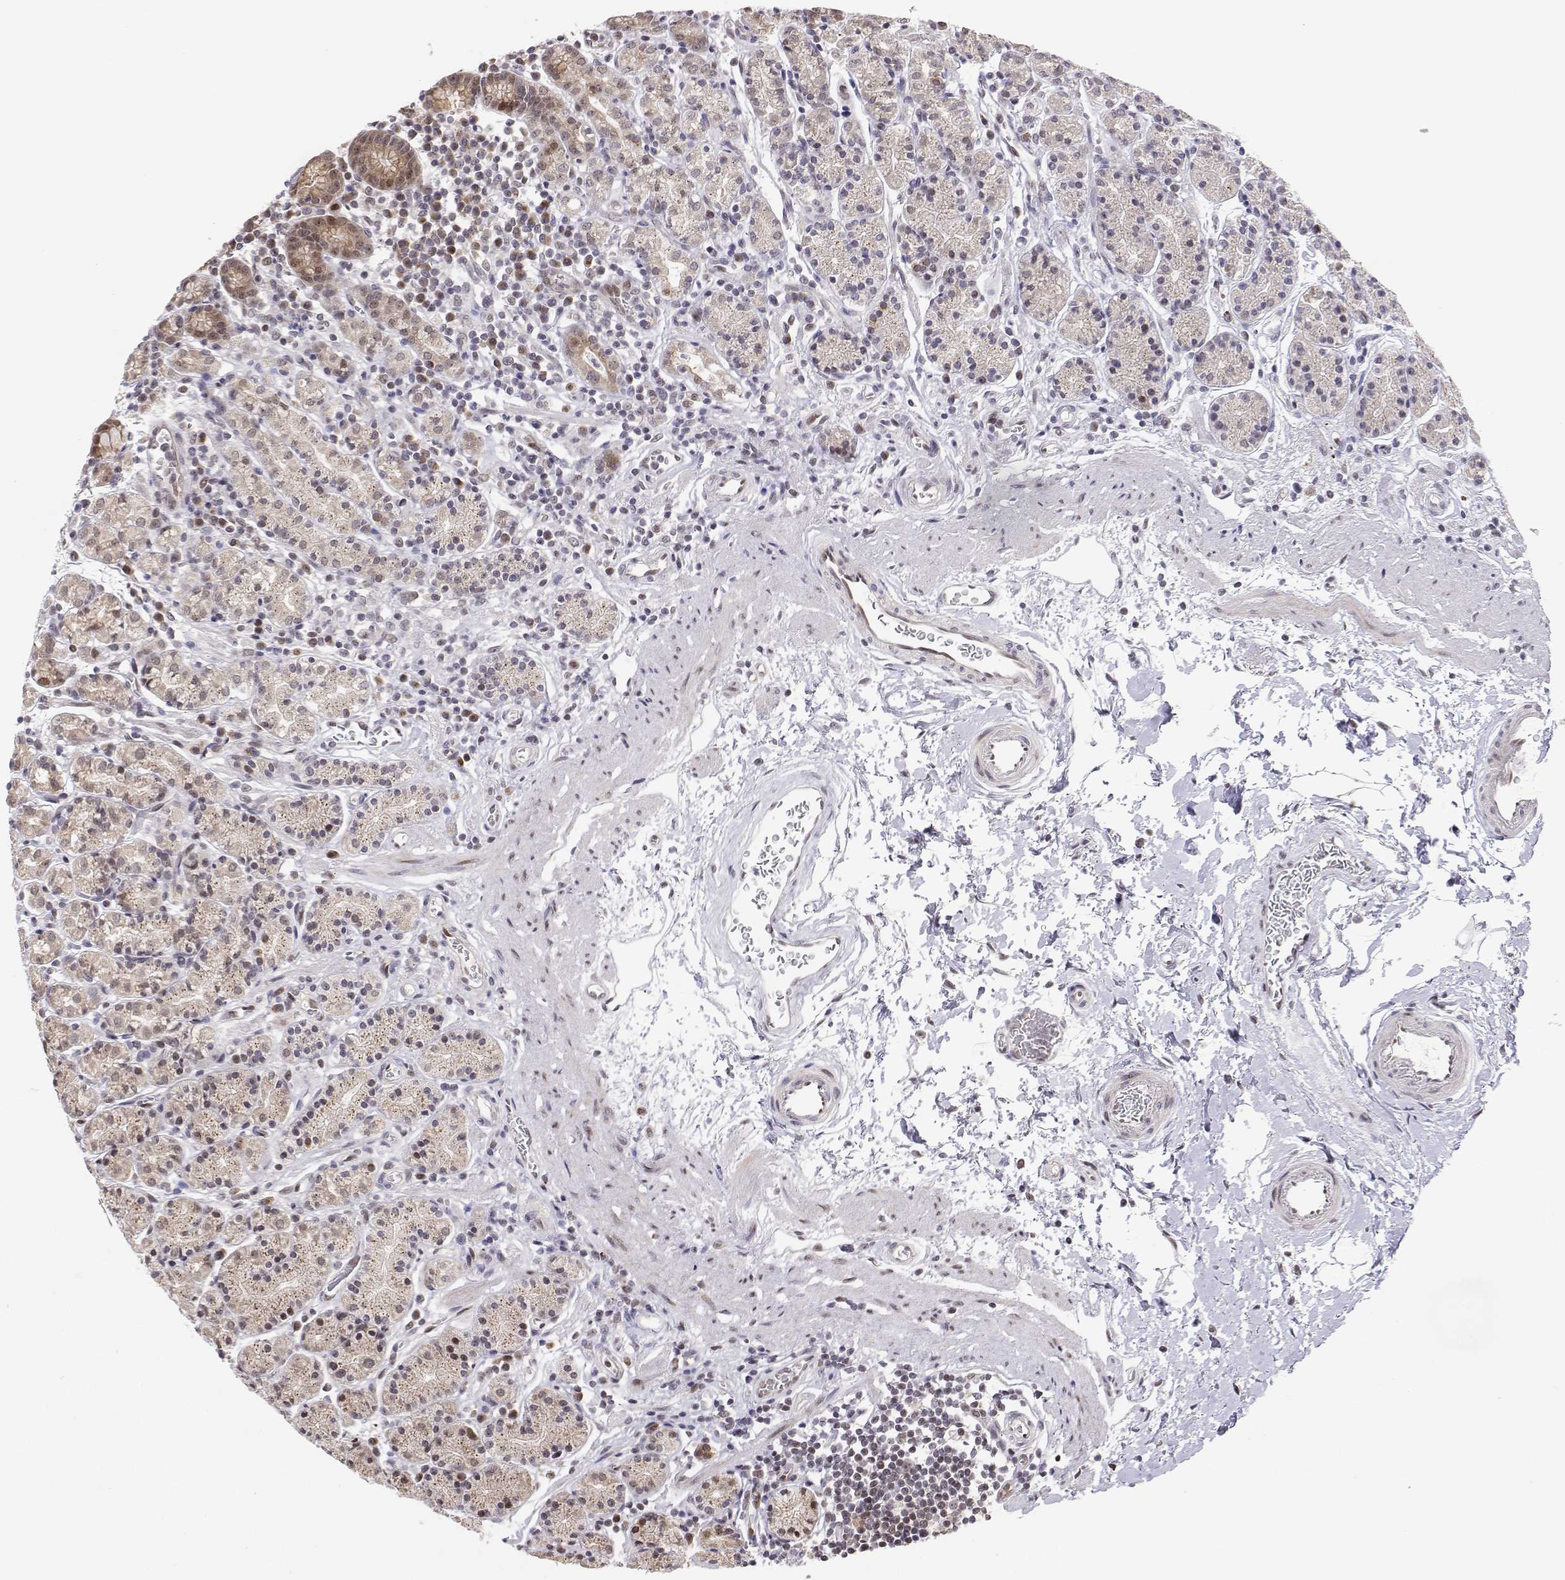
{"staining": {"intensity": "weak", "quantity": ">75%", "location": "cytoplasmic/membranous"}, "tissue": "stomach", "cell_type": "Glandular cells", "image_type": "normal", "snomed": [{"axis": "morphology", "description": "Normal tissue, NOS"}, {"axis": "topography", "description": "Stomach, upper"}, {"axis": "topography", "description": "Stomach"}], "caption": "Immunohistochemical staining of unremarkable stomach shows weak cytoplasmic/membranous protein expression in about >75% of glandular cells.", "gene": "BRCA1", "patient": {"sex": "male", "age": 62}}